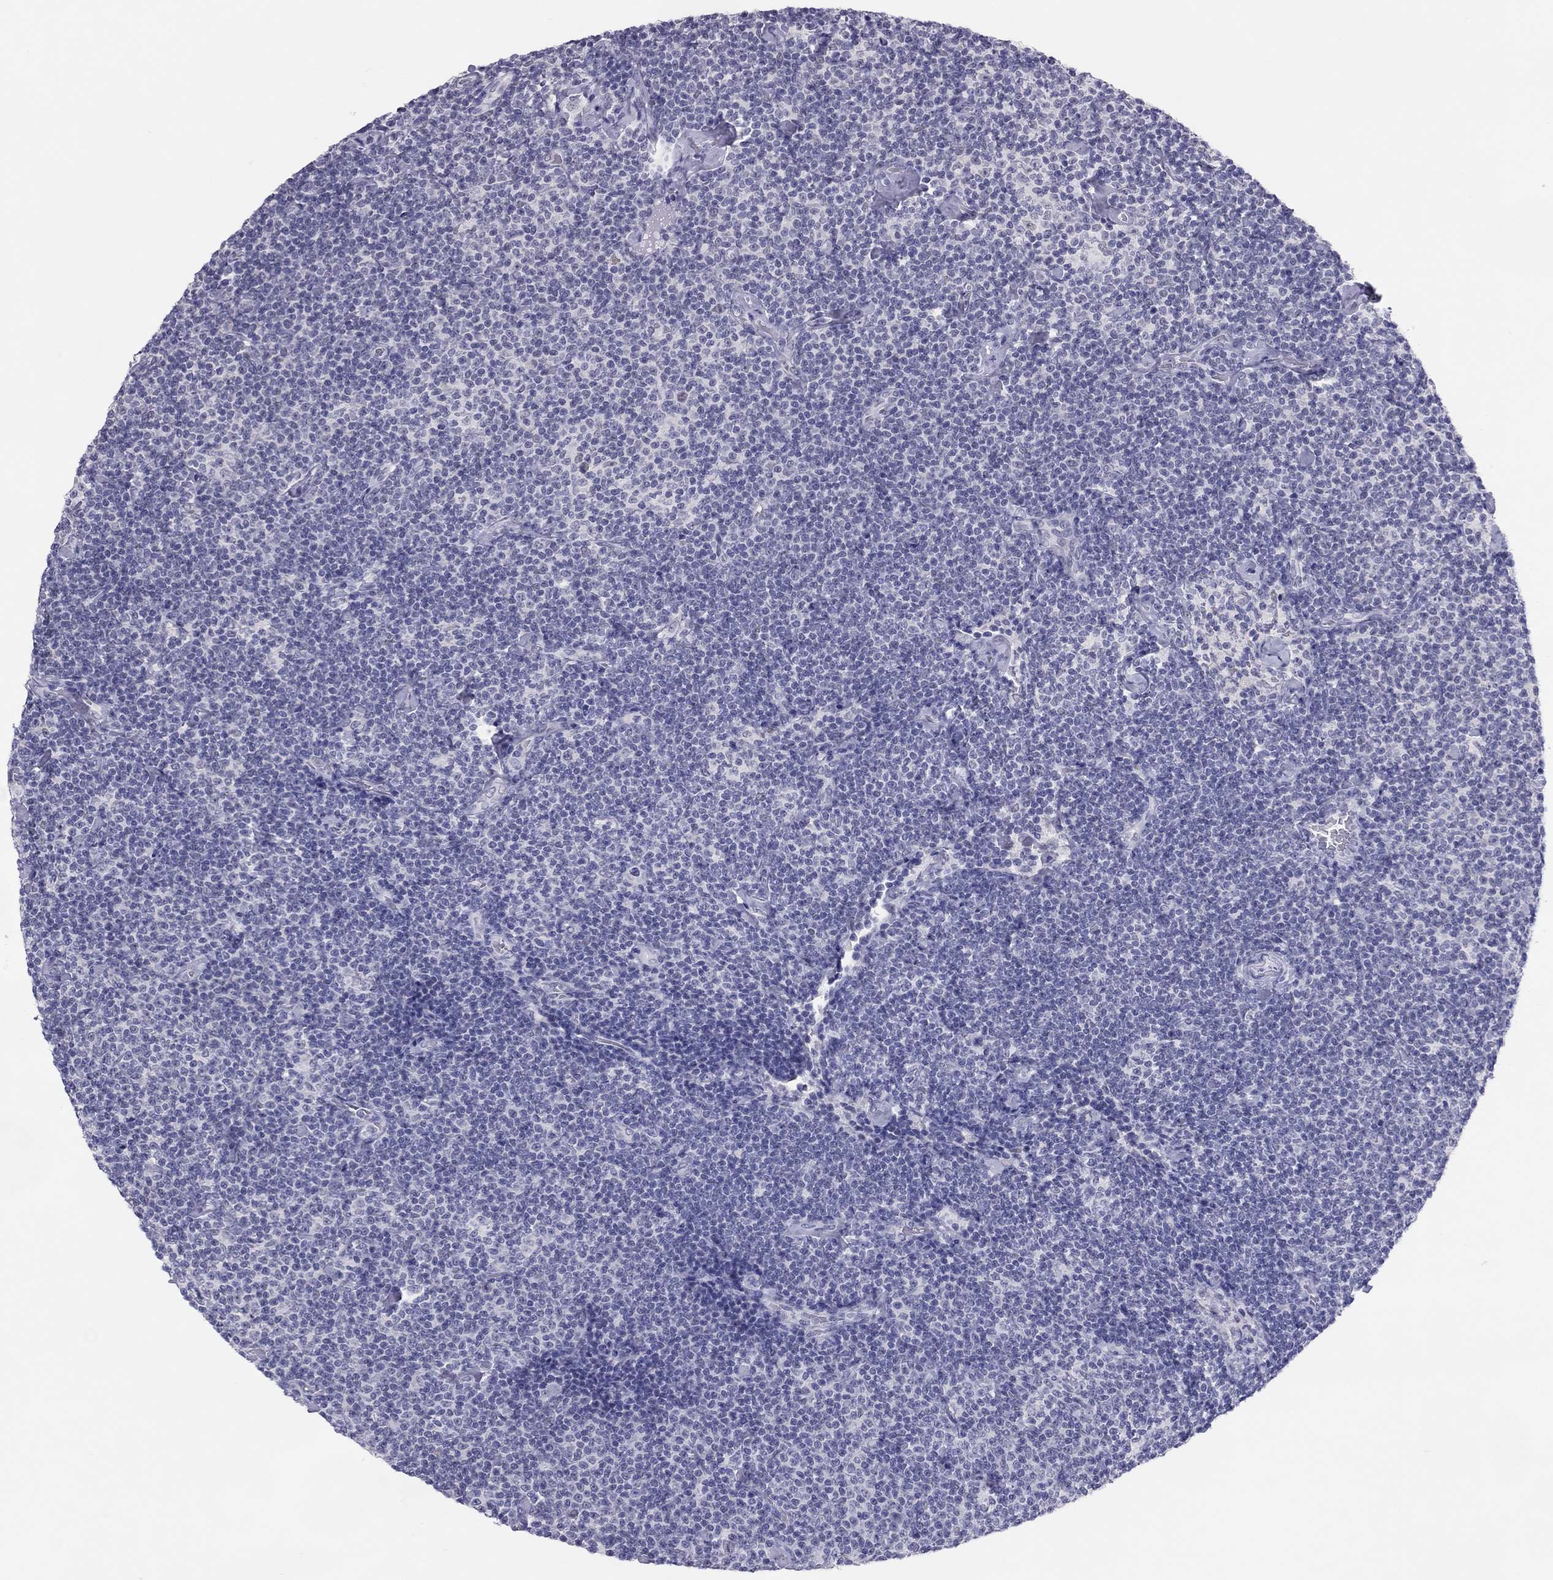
{"staining": {"intensity": "negative", "quantity": "none", "location": "none"}, "tissue": "lymphoma", "cell_type": "Tumor cells", "image_type": "cancer", "snomed": [{"axis": "morphology", "description": "Malignant lymphoma, non-Hodgkin's type, Low grade"}, {"axis": "topography", "description": "Lymph node"}], "caption": "An IHC image of lymphoma is shown. There is no staining in tumor cells of lymphoma. The staining is performed using DAB (3,3'-diaminobenzidine) brown chromogen with nuclei counter-stained in using hematoxylin.", "gene": "PHOX2A", "patient": {"sex": "male", "age": 81}}